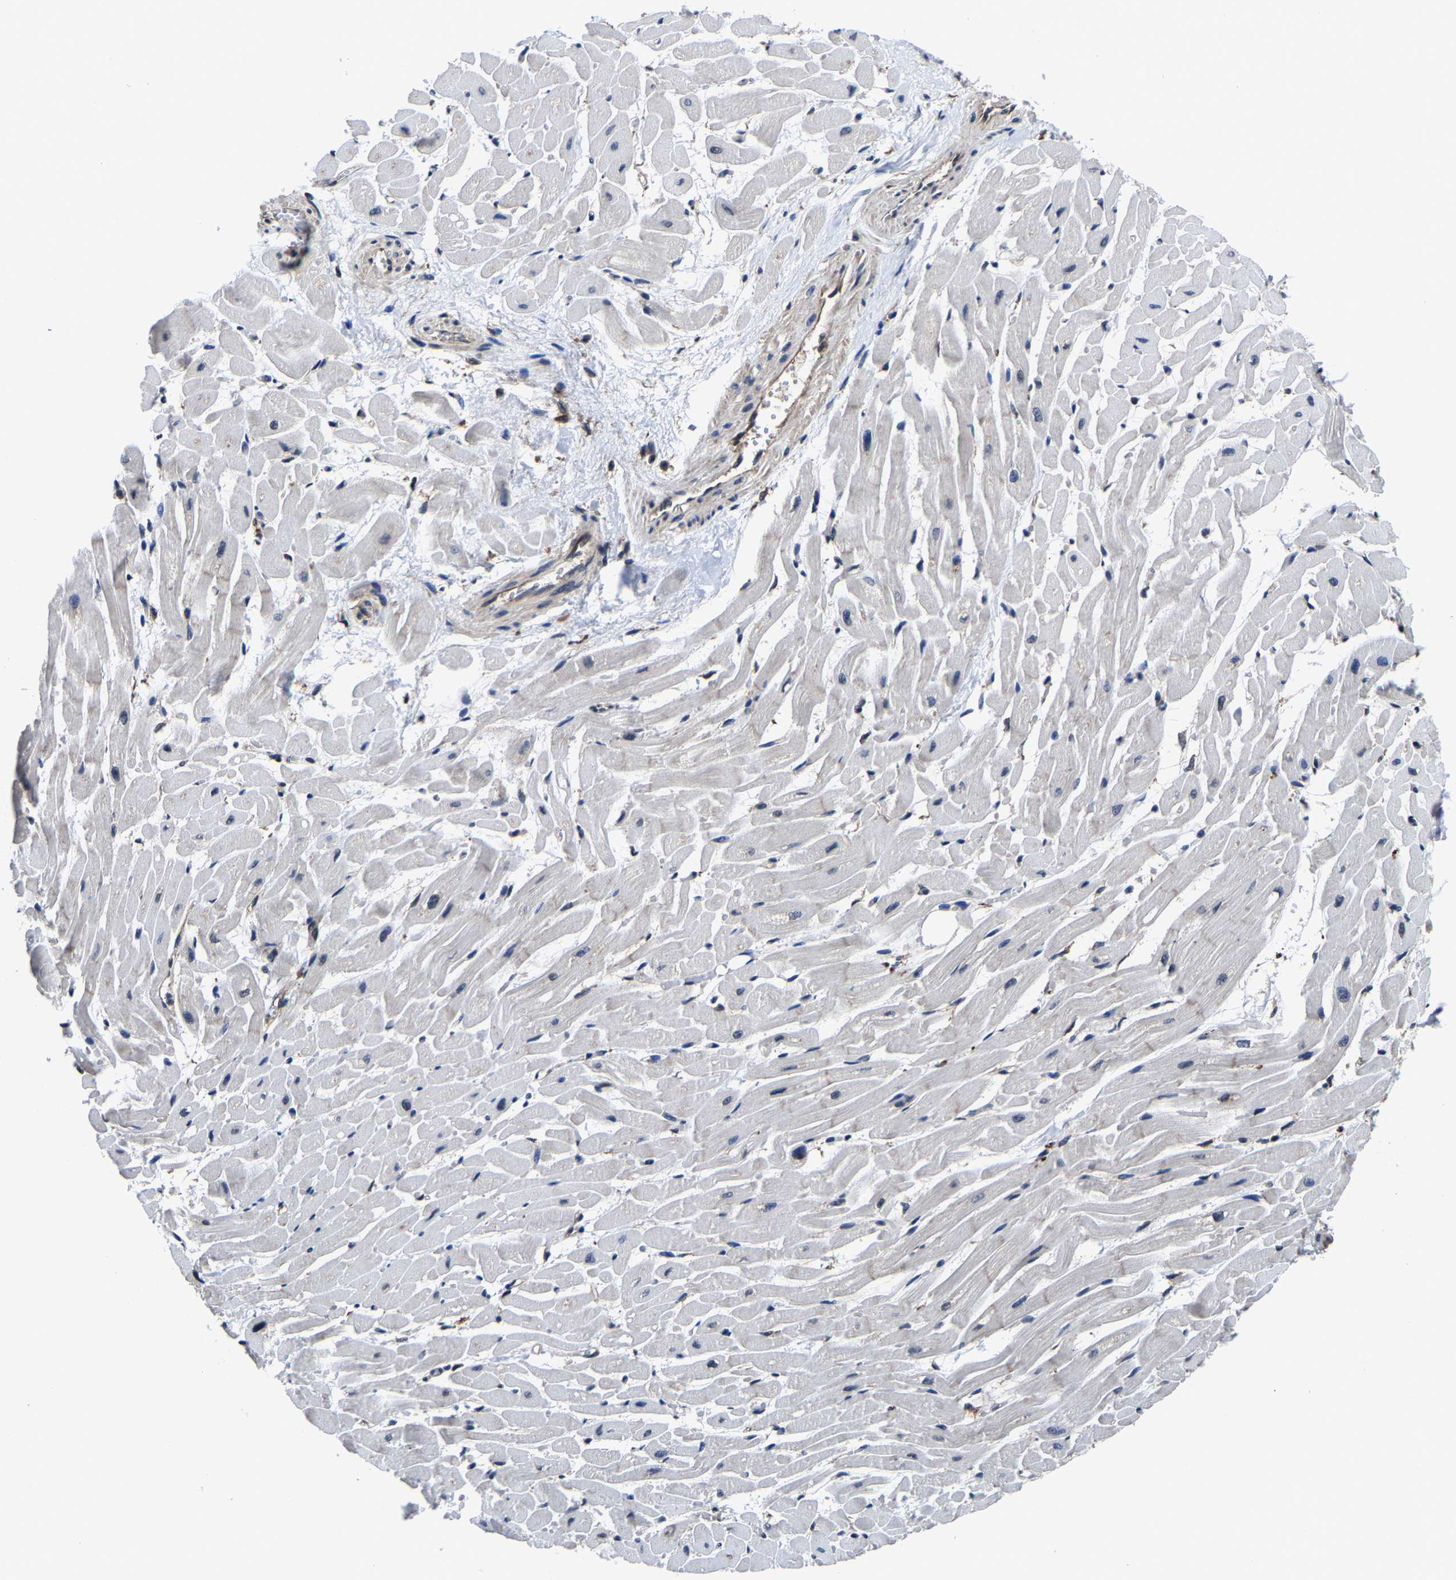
{"staining": {"intensity": "weak", "quantity": "<25%", "location": "nuclear"}, "tissue": "heart muscle", "cell_type": "Cardiomyocytes", "image_type": "normal", "snomed": [{"axis": "morphology", "description": "Normal tissue, NOS"}, {"axis": "topography", "description": "Heart"}], "caption": "Immunohistochemistry (IHC) of benign human heart muscle reveals no expression in cardiomyocytes. Brightfield microscopy of immunohistochemistry stained with DAB (3,3'-diaminobenzidine) (brown) and hematoxylin (blue), captured at high magnification.", "gene": "ZCCHC7", "patient": {"sex": "male", "age": 45}}